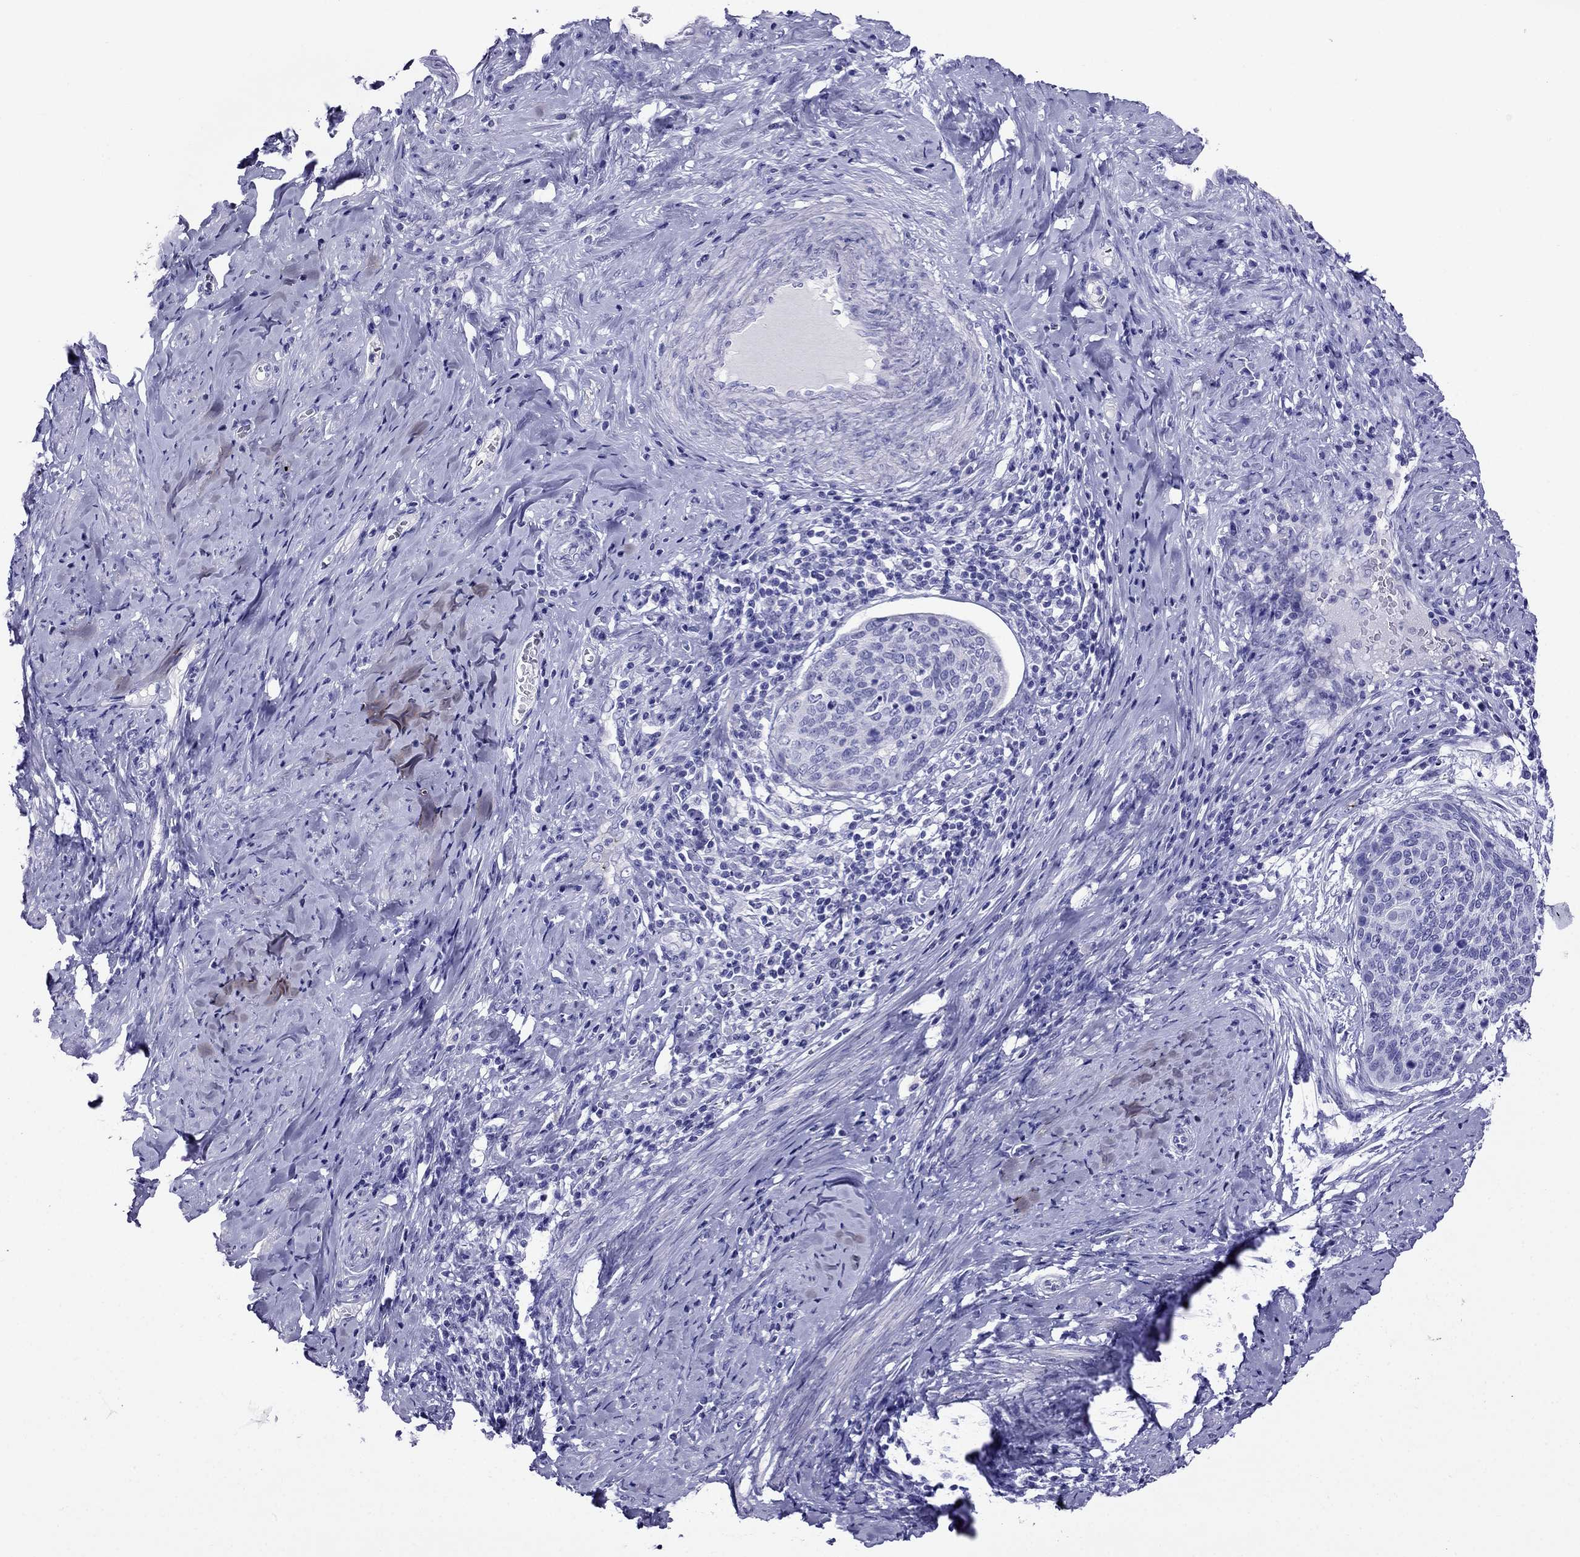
{"staining": {"intensity": "negative", "quantity": "none", "location": "none"}, "tissue": "cervical cancer", "cell_type": "Tumor cells", "image_type": "cancer", "snomed": [{"axis": "morphology", "description": "Squamous cell carcinoma, NOS"}, {"axis": "topography", "description": "Cervix"}], "caption": "Cervical squamous cell carcinoma was stained to show a protein in brown. There is no significant expression in tumor cells. Brightfield microscopy of immunohistochemistry (IHC) stained with DAB (brown) and hematoxylin (blue), captured at high magnification.", "gene": "CRYBA1", "patient": {"sex": "female", "age": 69}}